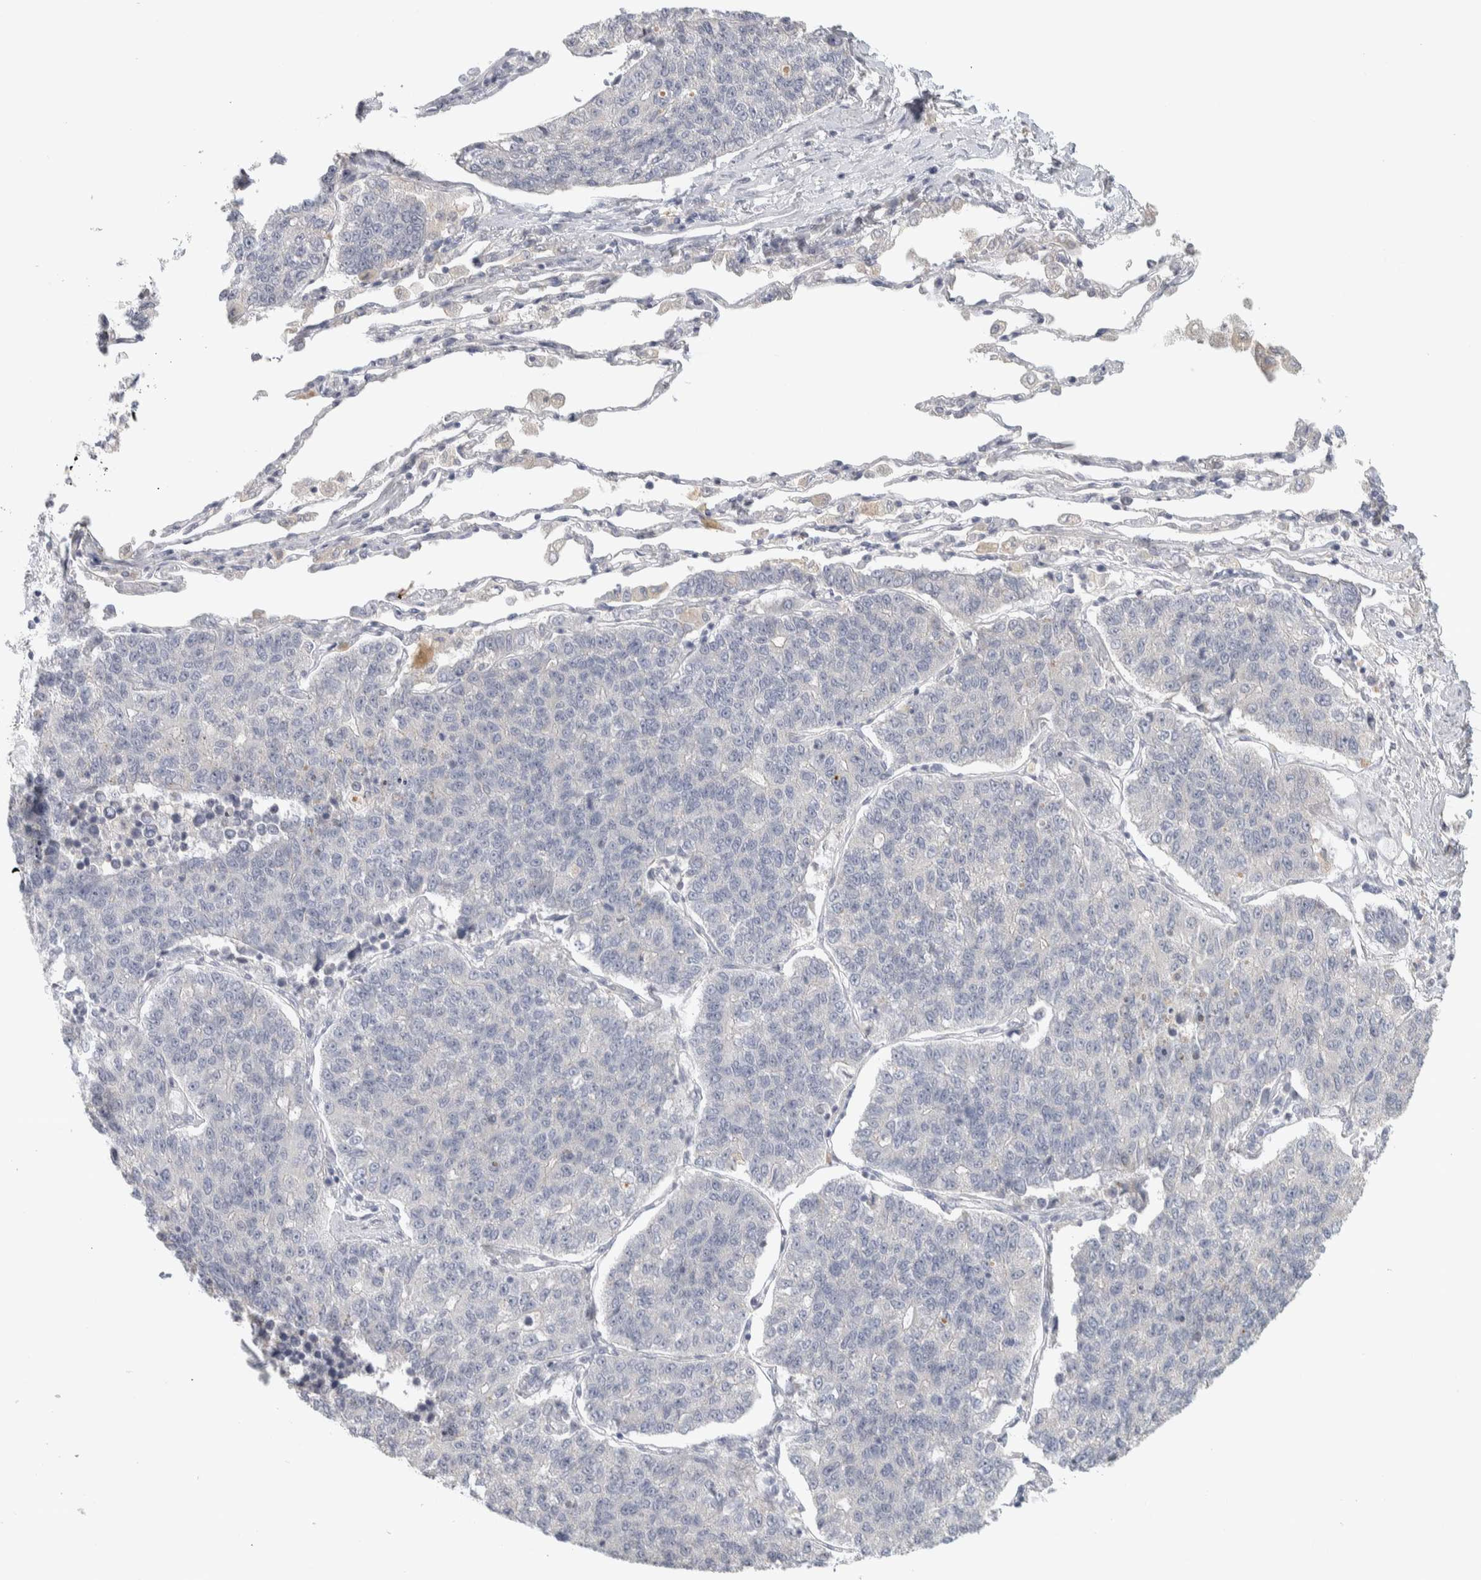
{"staining": {"intensity": "negative", "quantity": "none", "location": "none"}, "tissue": "lung cancer", "cell_type": "Tumor cells", "image_type": "cancer", "snomed": [{"axis": "morphology", "description": "Adenocarcinoma, NOS"}, {"axis": "topography", "description": "Lung"}], "caption": "A micrograph of lung cancer (adenocarcinoma) stained for a protein demonstrates no brown staining in tumor cells.", "gene": "DCXR", "patient": {"sex": "male", "age": 49}}